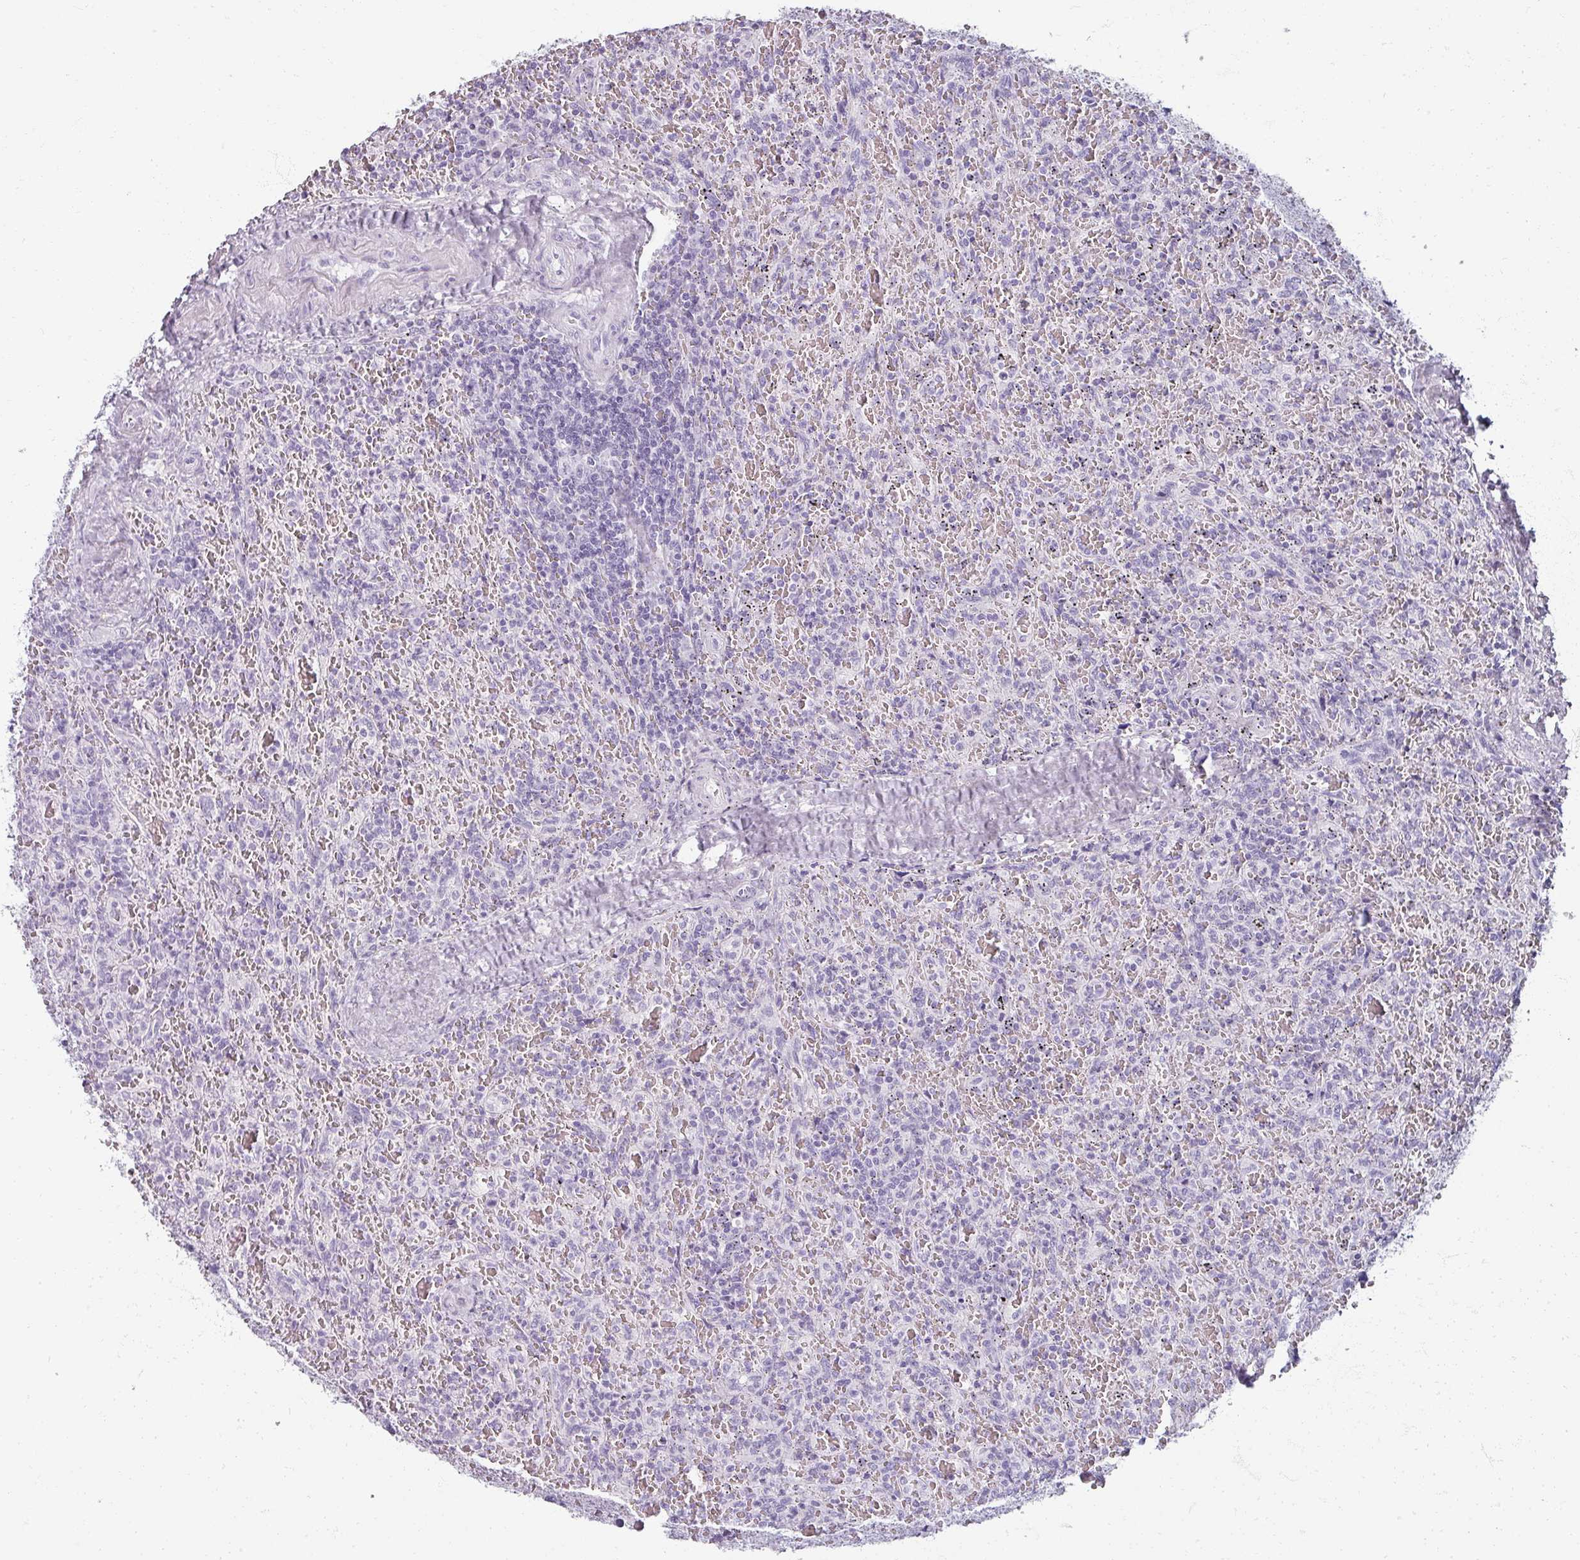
{"staining": {"intensity": "negative", "quantity": "none", "location": "none"}, "tissue": "lymphoma", "cell_type": "Tumor cells", "image_type": "cancer", "snomed": [{"axis": "morphology", "description": "Malignant lymphoma, non-Hodgkin's type, Low grade"}, {"axis": "topography", "description": "Spleen"}], "caption": "Immunohistochemistry (IHC) photomicrograph of neoplastic tissue: lymphoma stained with DAB demonstrates no significant protein positivity in tumor cells.", "gene": "REG3G", "patient": {"sex": "female", "age": 64}}